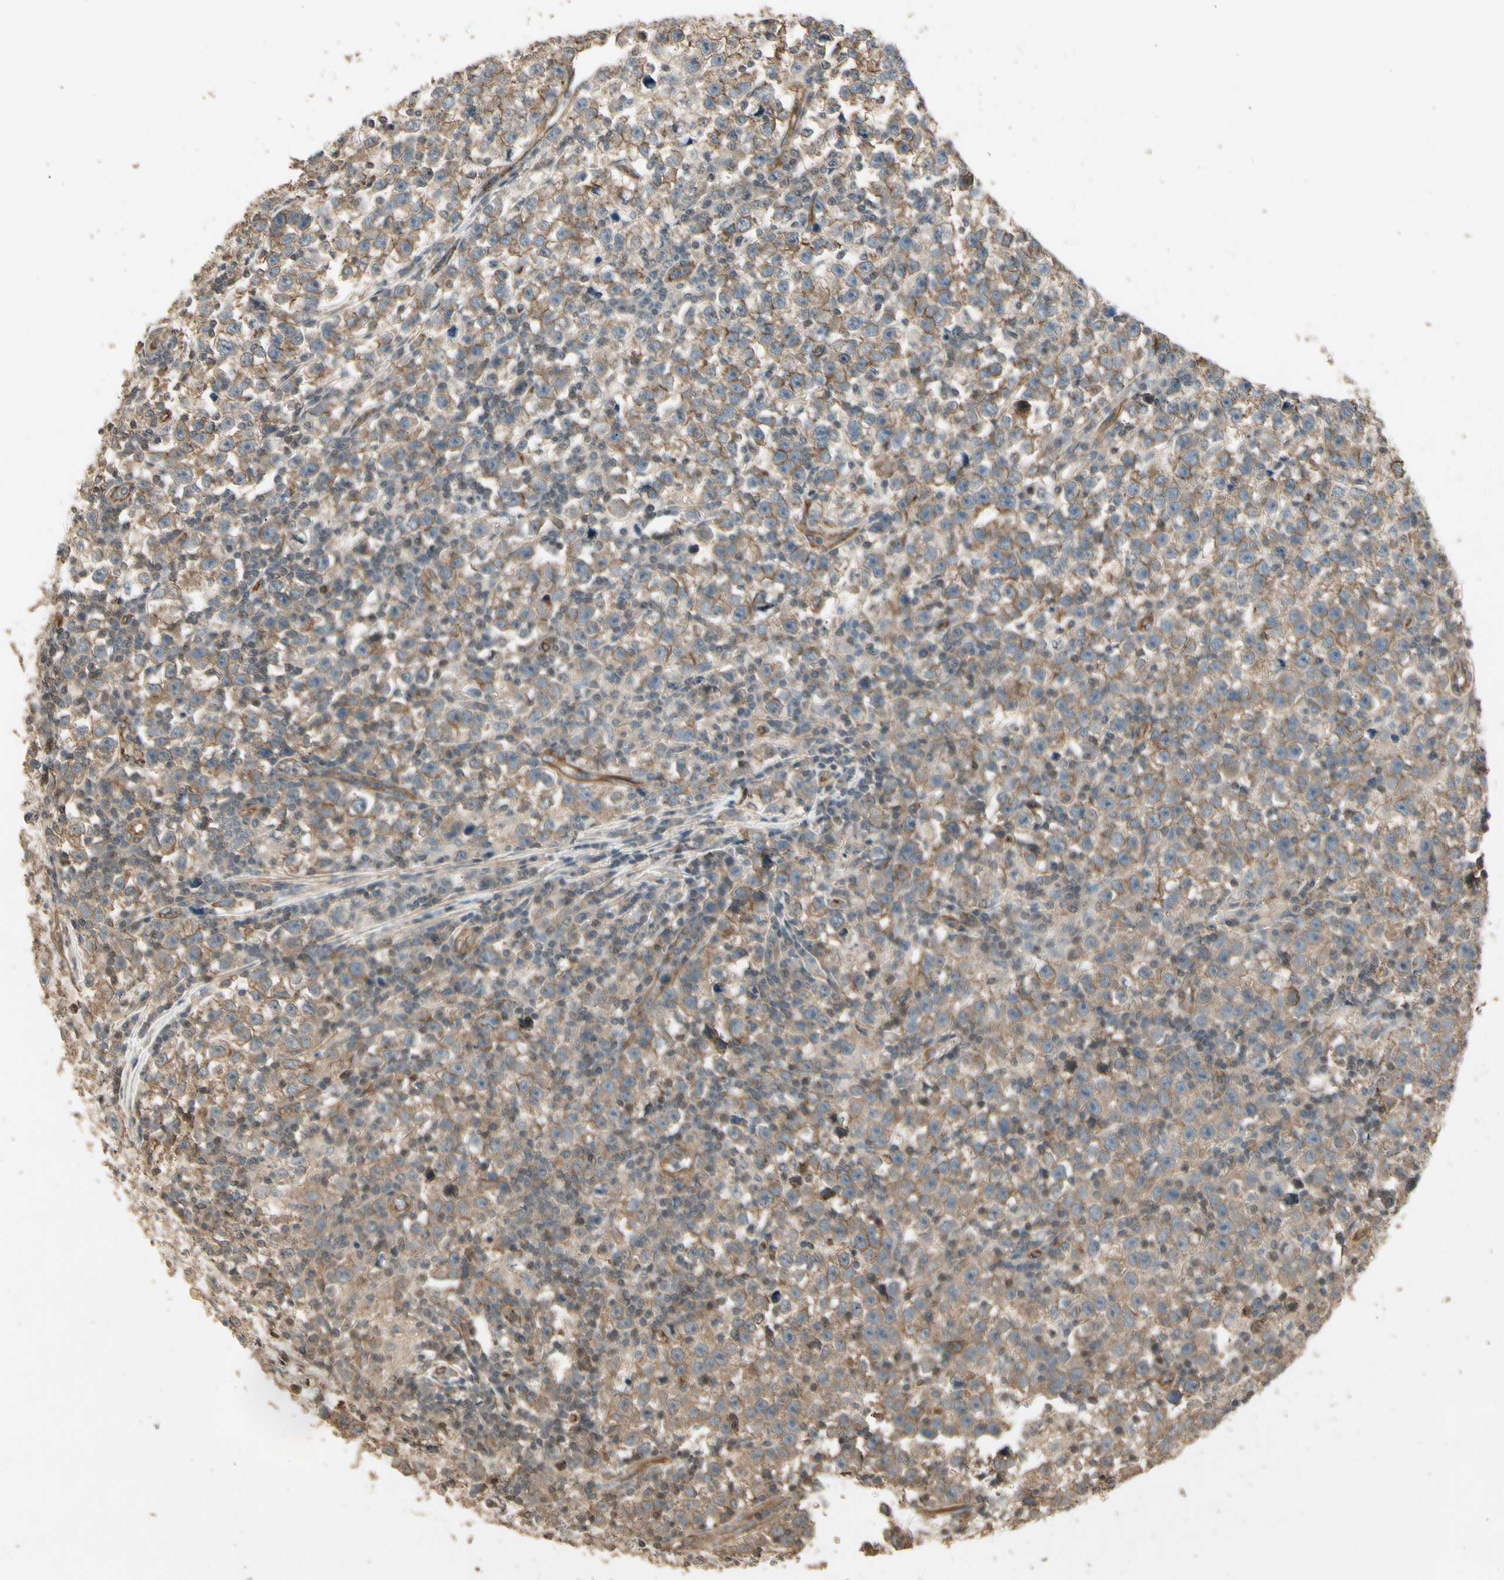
{"staining": {"intensity": "moderate", "quantity": "<25%", "location": "cytoplasmic/membranous"}, "tissue": "testis cancer", "cell_type": "Tumor cells", "image_type": "cancer", "snomed": [{"axis": "morphology", "description": "Seminoma, NOS"}, {"axis": "topography", "description": "Testis"}], "caption": "Protein expression by IHC displays moderate cytoplasmic/membranous staining in approximately <25% of tumor cells in testis seminoma.", "gene": "RNF180", "patient": {"sex": "male", "age": 43}}